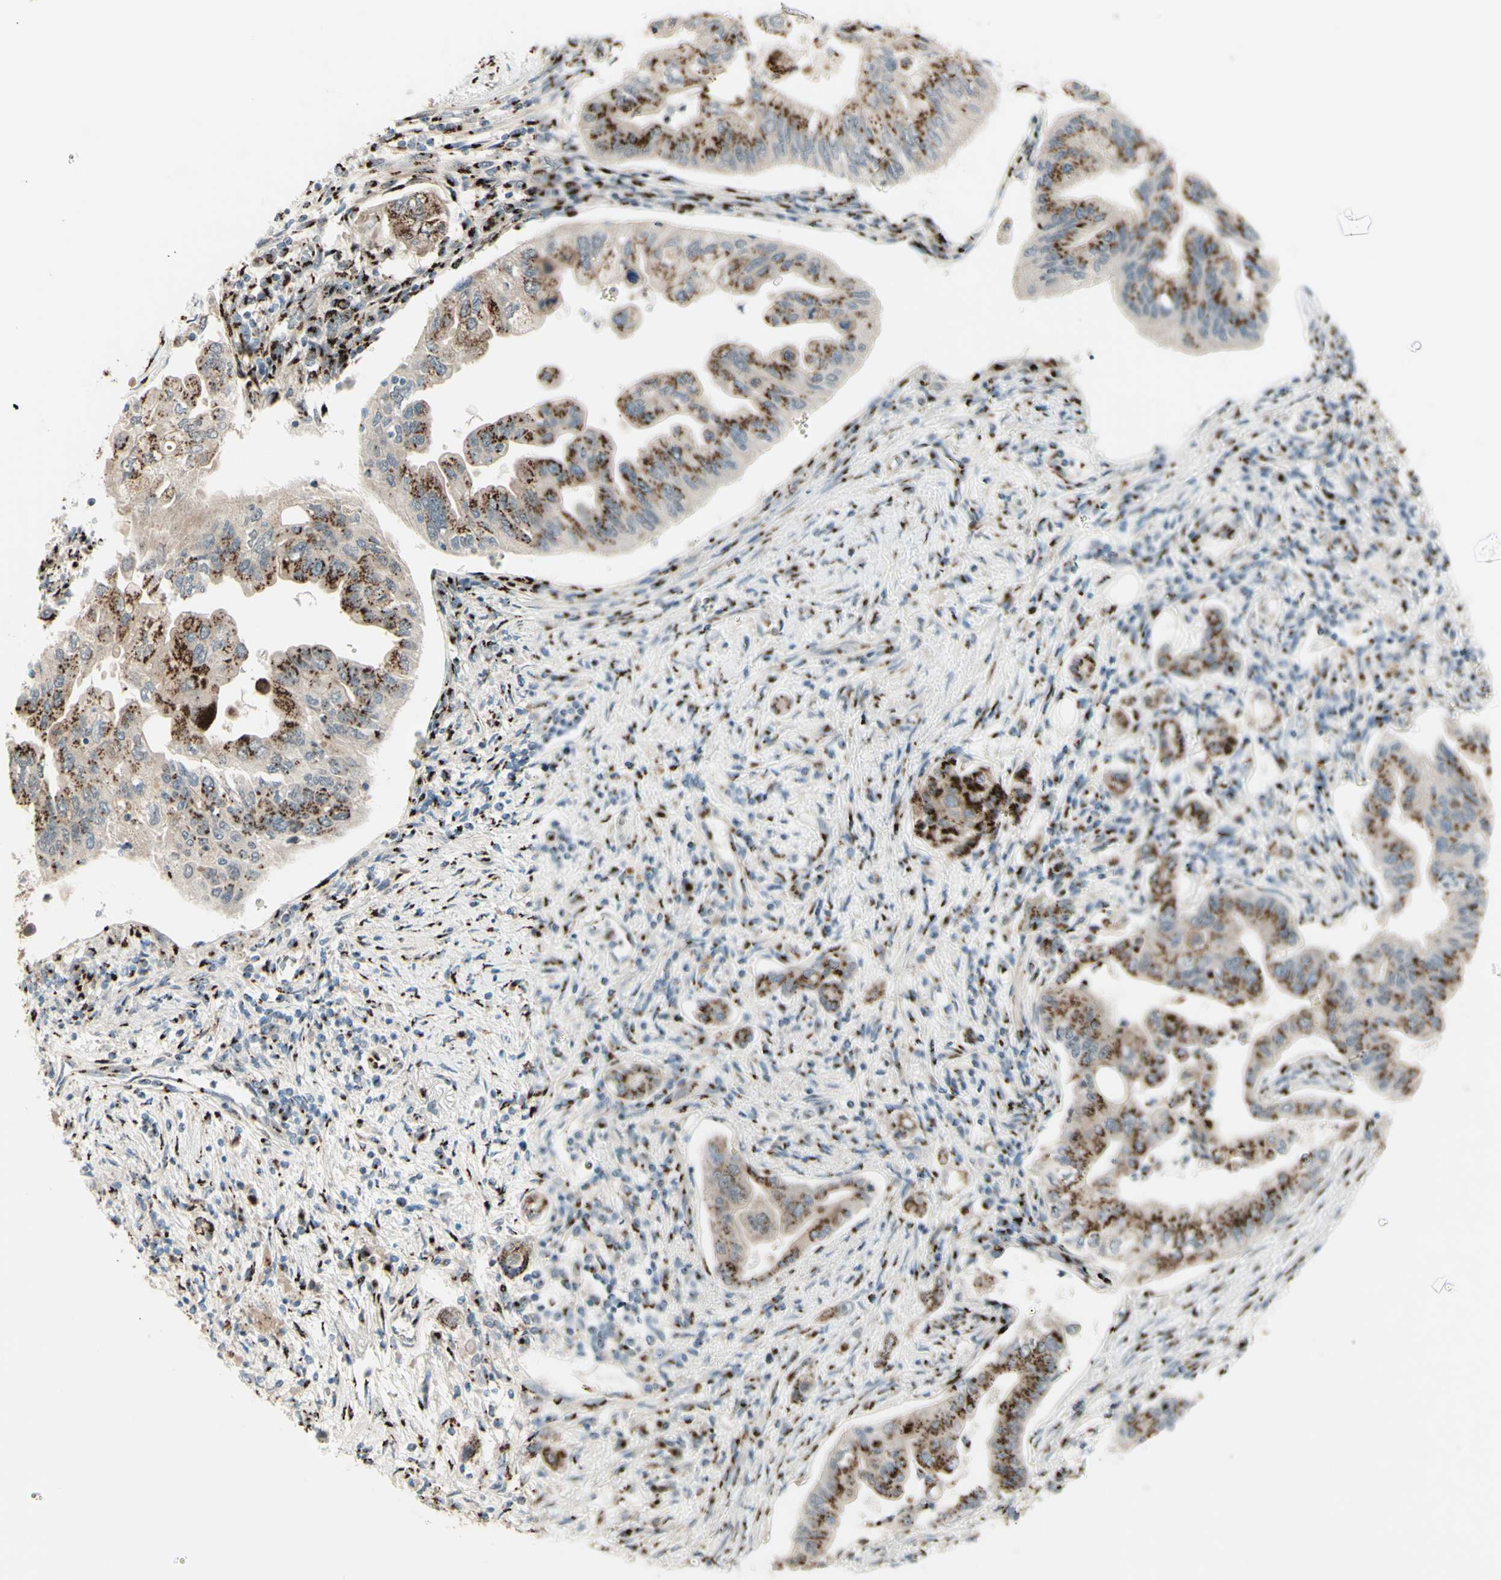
{"staining": {"intensity": "moderate", "quantity": ">75%", "location": "cytoplasmic/membranous"}, "tissue": "pancreatic cancer", "cell_type": "Tumor cells", "image_type": "cancer", "snomed": [{"axis": "morphology", "description": "Normal tissue, NOS"}, {"axis": "topography", "description": "Pancreas"}], "caption": "There is medium levels of moderate cytoplasmic/membranous staining in tumor cells of pancreatic cancer, as demonstrated by immunohistochemical staining (brown color).", "gene": "BPNT2", "patient": {"sex": "male", "age": 42}}